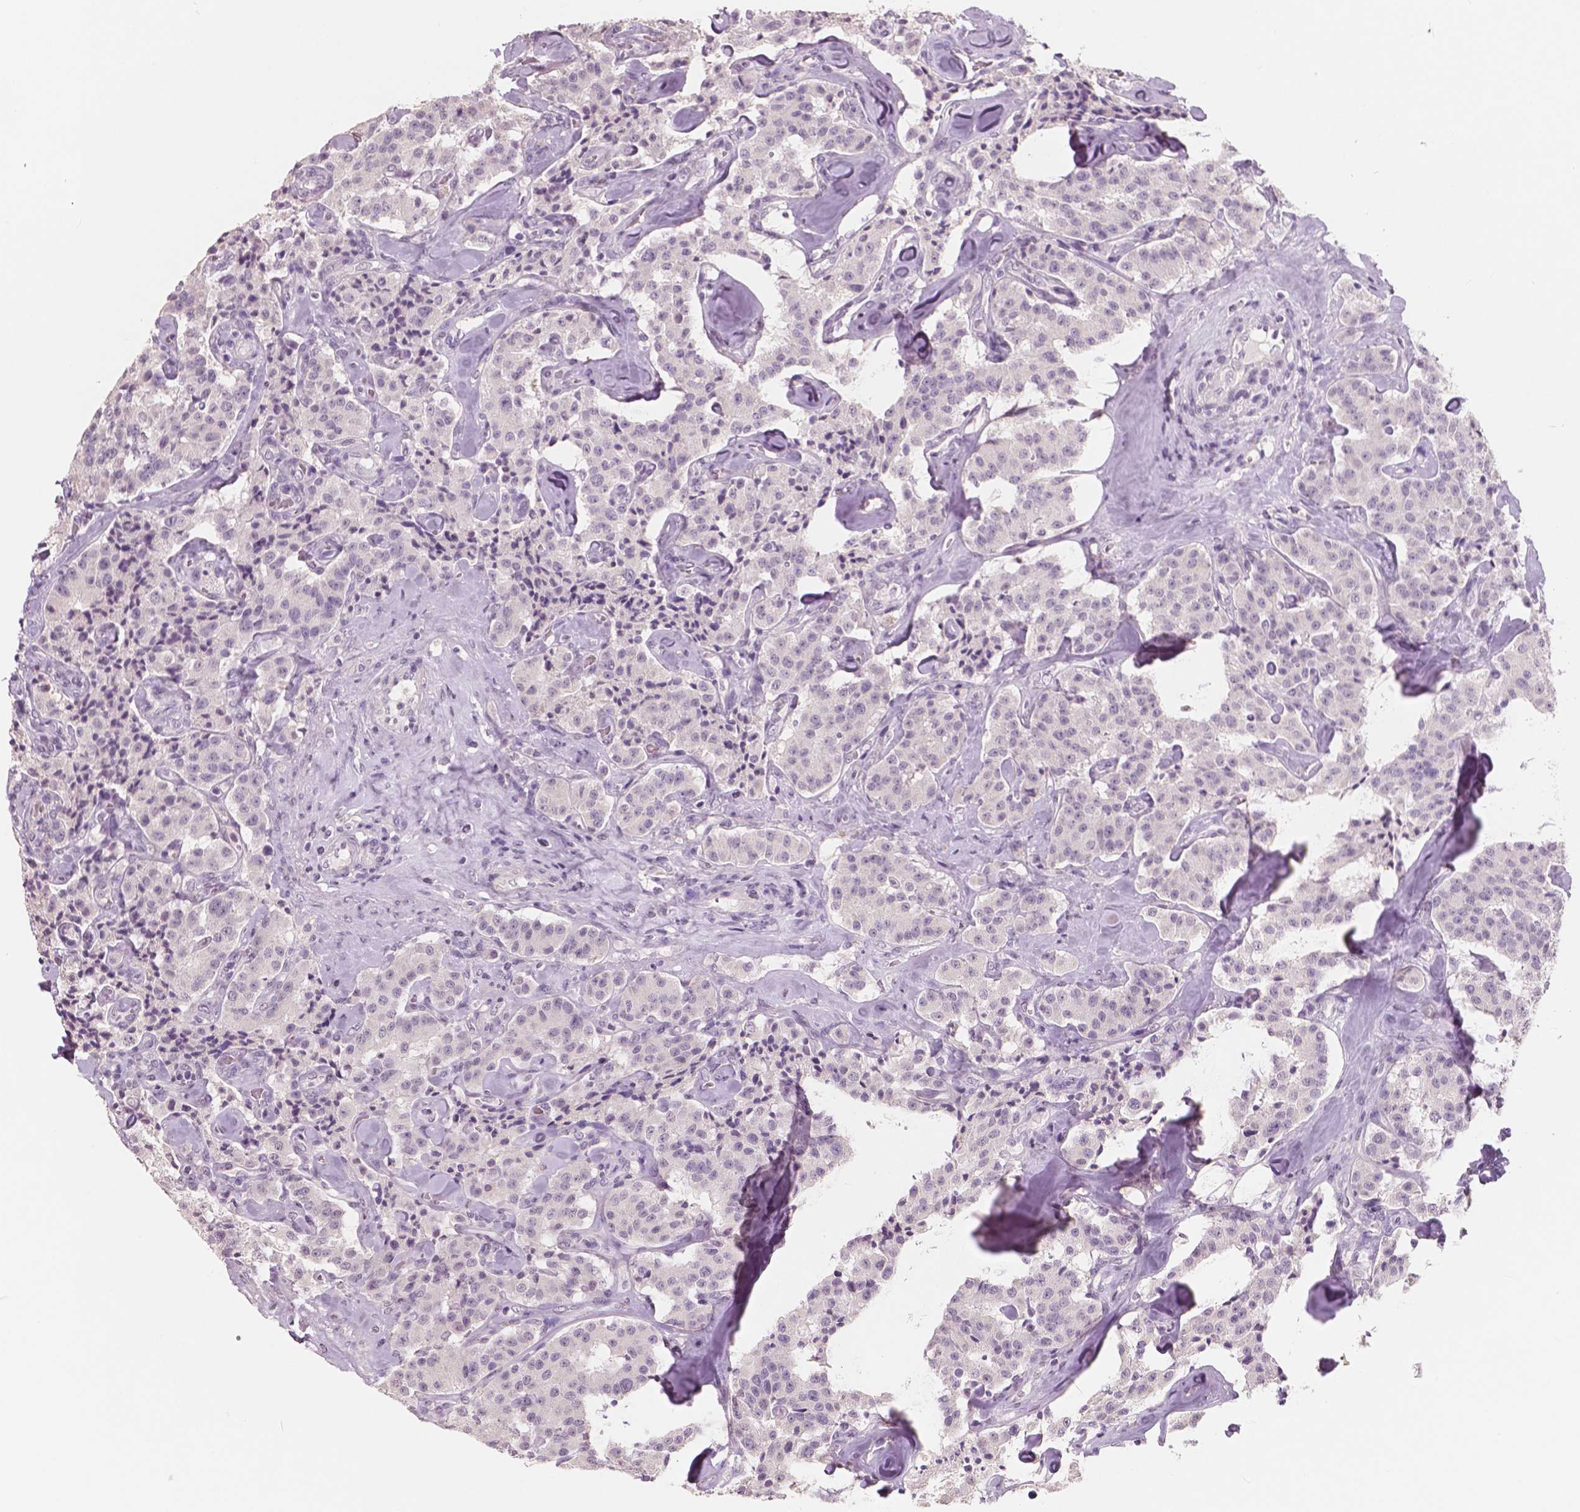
{"staining": {"intensity": "negative", "quantity": "none", "location": "none"}, "tissue": "carcinoid", "cell_type": "Tumor cells", "image_type": "cancer", "snomed": [{"axis": "morphology", "description": "Carcinoid, malignant, NOS"}, {"axis": "topography", "description": "Pancreas"}], "caption": "A histopathology image of carcinoid stained for a protein displays no brown staining in tumor cells.", "gene": "NECAB1", "patient": {"sex": "male", "age": 41}}